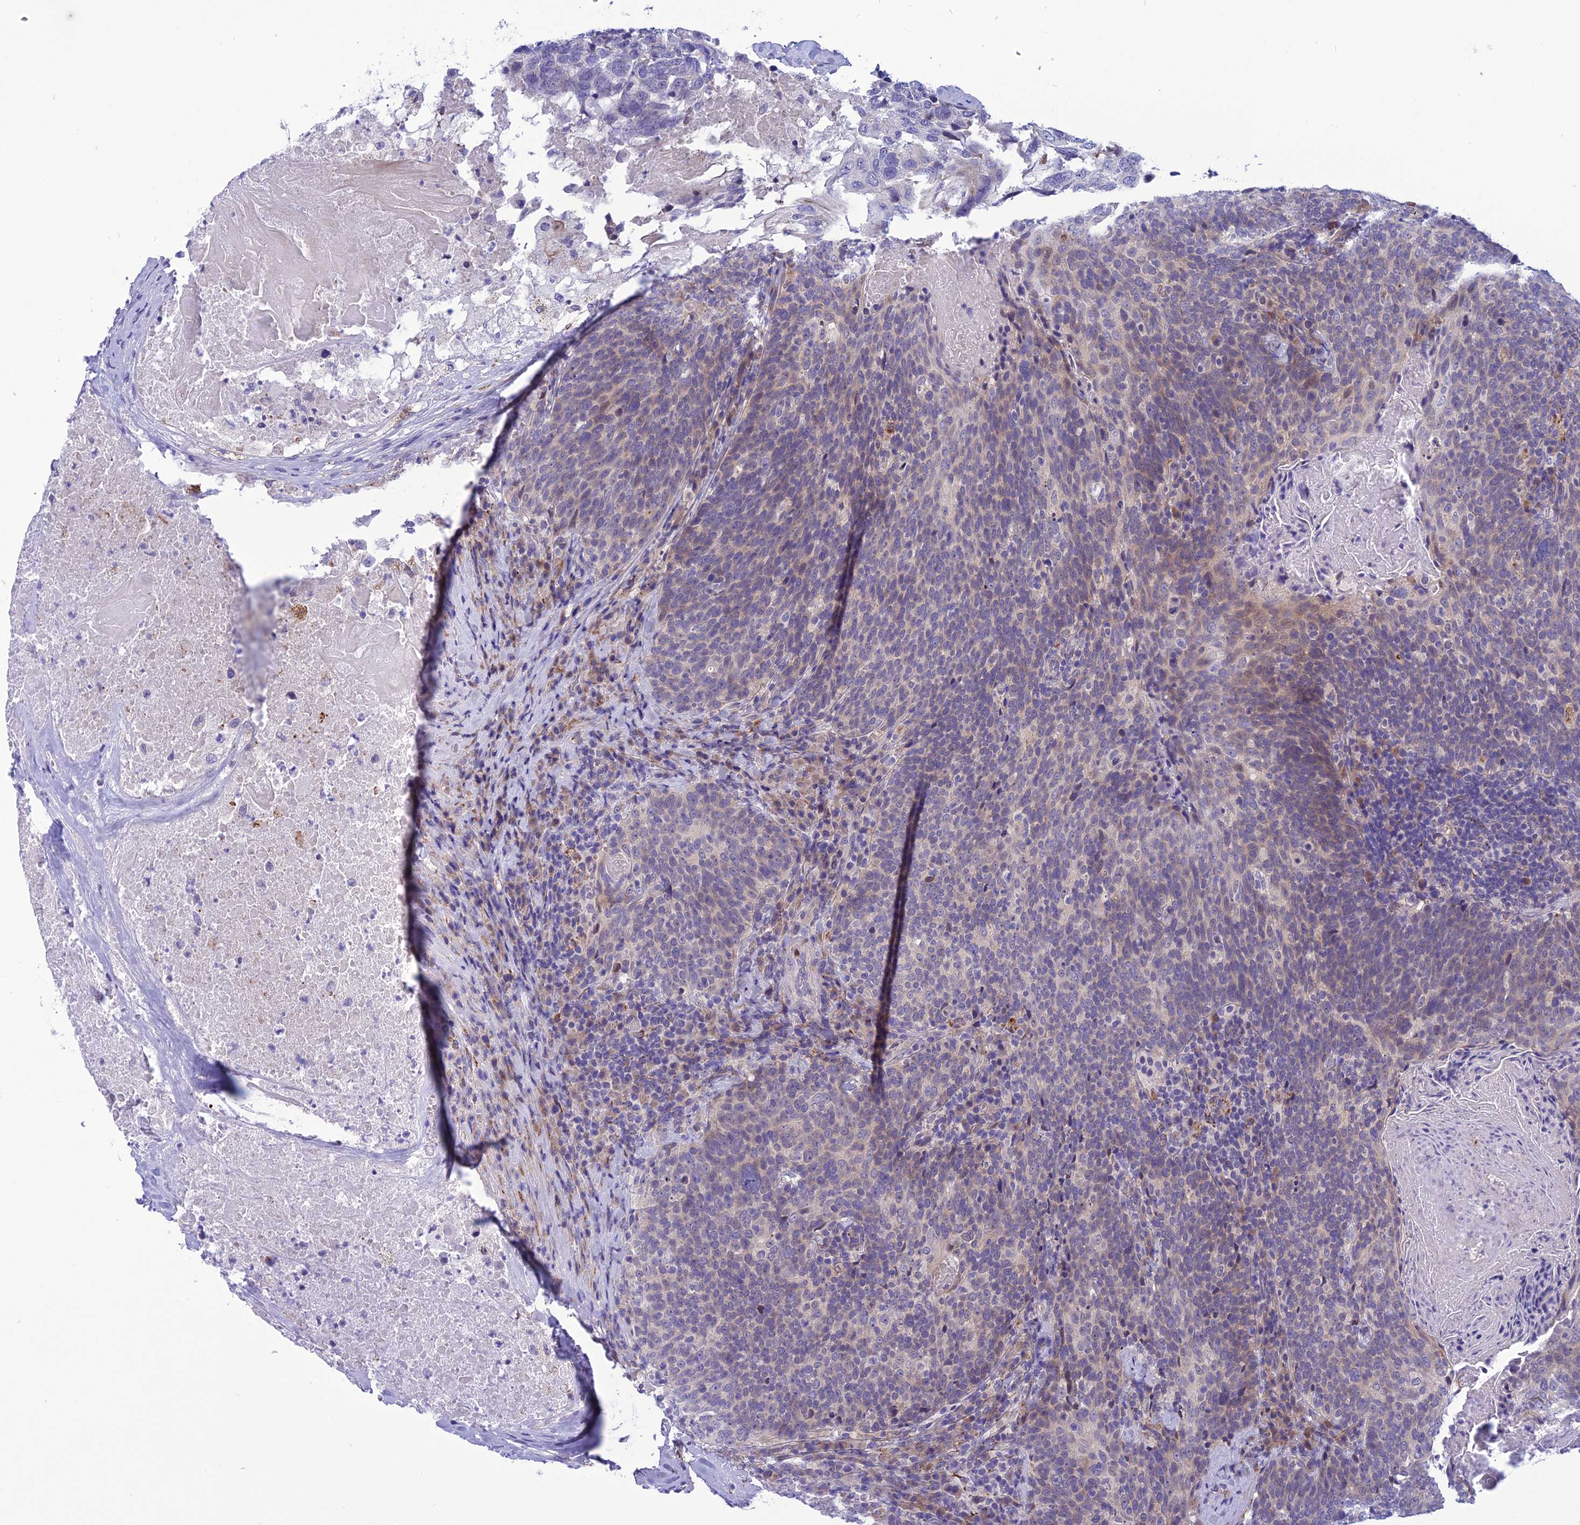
{"staining": {"intensity": "weak", "quantity": "<25%", "location": "cytoplasmic/membranous"}, "tissue": "head and neck cancer", "cell_type": "Tumor cells", "image_type": "cancer", "snomed": [{"axis": "morphology", "description": "Squamous cell carcinoma, NOS"}, {"axis": "morphology", "description": "Squamous cell carcinoma, metastatic, NOS"}, {"axis": "topography", "description": "Lymph node"}, {"axis": "topography", "description": "Head-Neck"}], "caption": "Human head and neck cancer stained for a protein using immunohistochemistry shows no expression in tumor cells.", "gene": "PSMF1", "patient": {"sex": "male", "age": 62}}